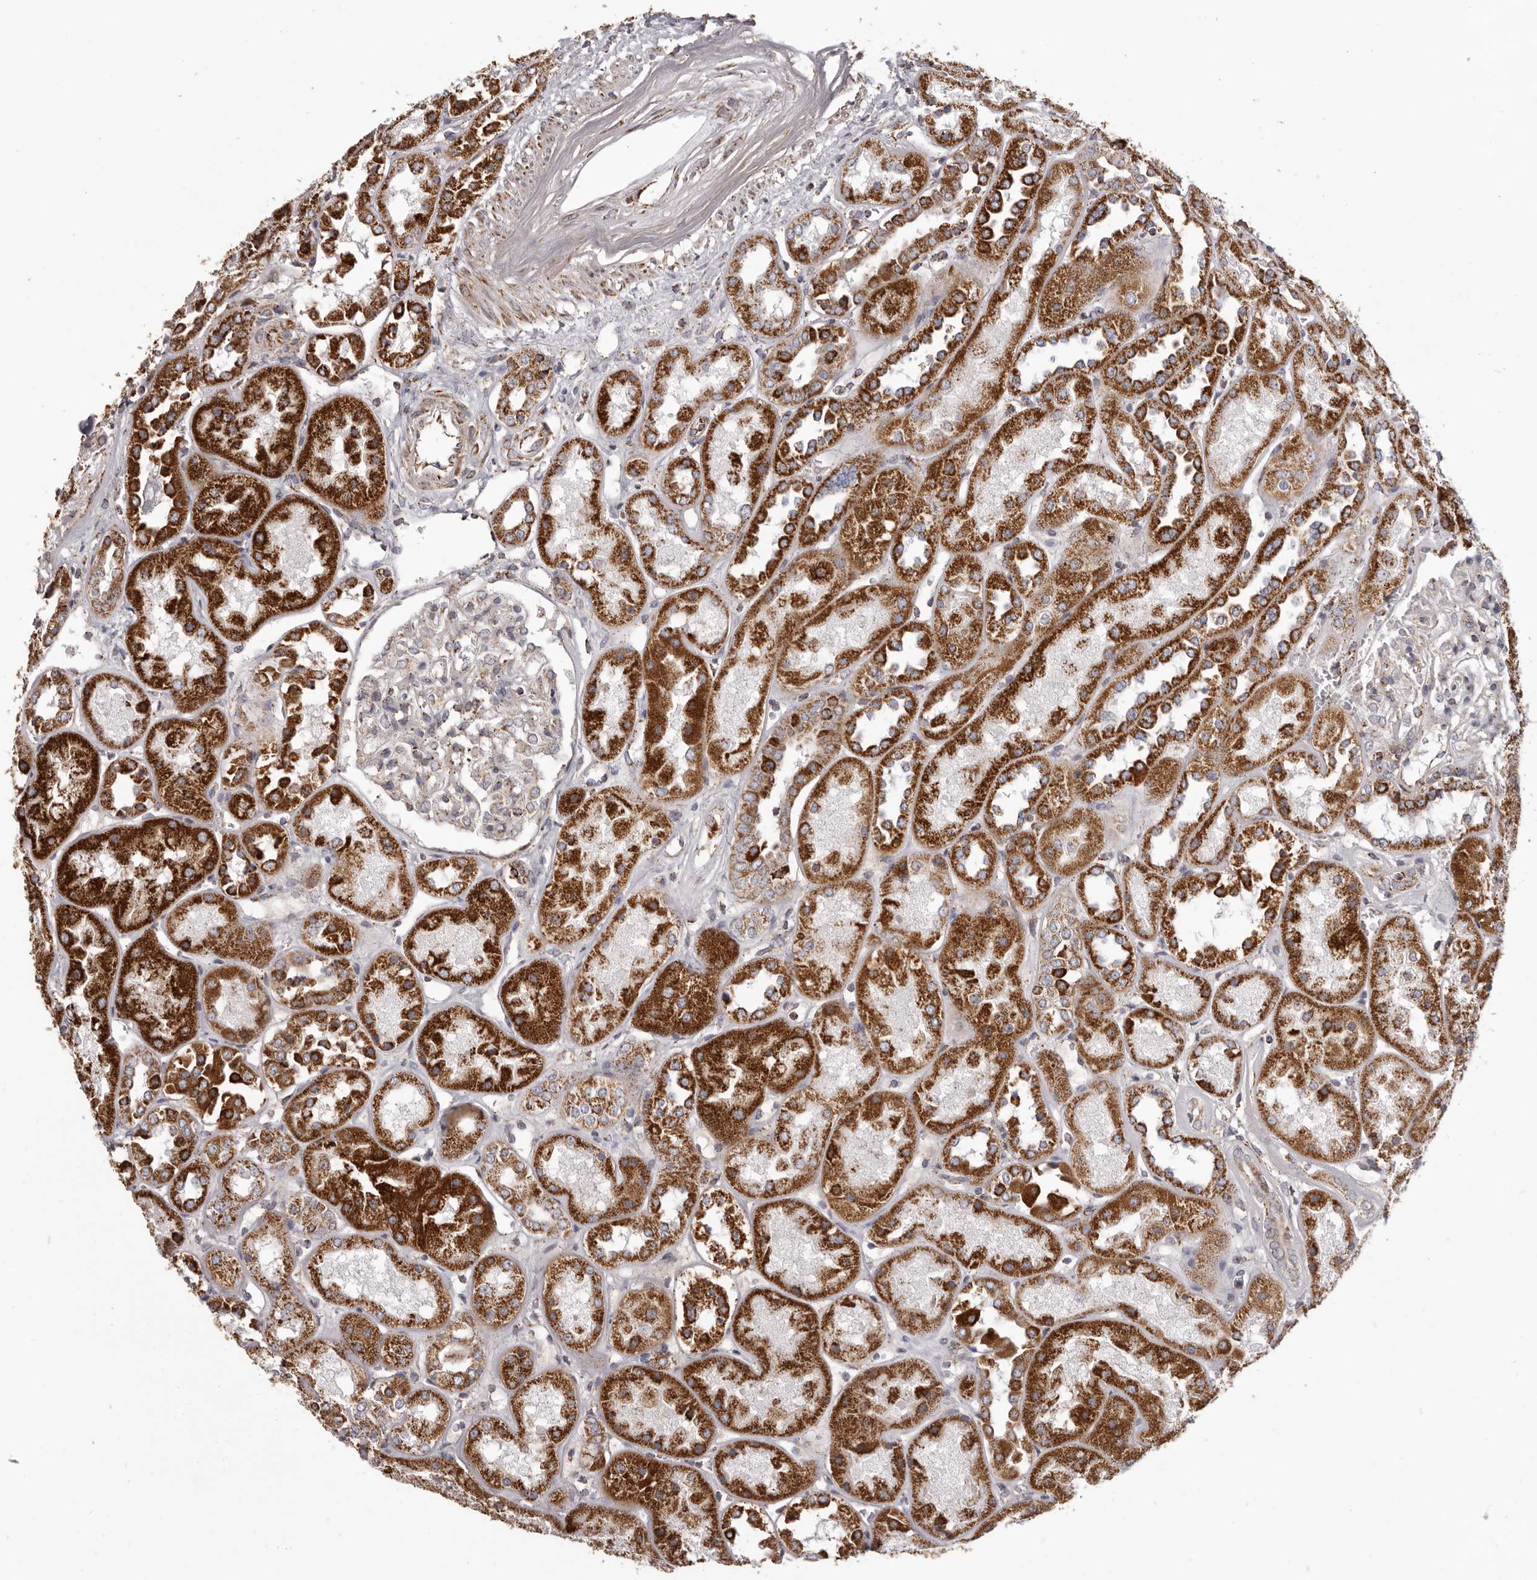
{"staining": {"intensity": "negative", "quantity": "none", "location": "none"}, "tissue": "kidney", "cell_type": "Cells in glomeruli", "image_type": "normal", "snomed": [{"axis": "morphology", "description": "Normal tissue, NOS"}, {"axis": "topography", "description": "Kidney"}], "caption": "Immunohistochemistry of unremarkable human kidney shows no positivity in cells in glomeruli. (Stains: DAB (3,3'-diaminobenzidine) IHC with hematoxylin counter stain, Microscopy: brightfield microscopy at high magnification).", "gene": "CHRM2", "patient": {"sex": "male", "age": 70}}